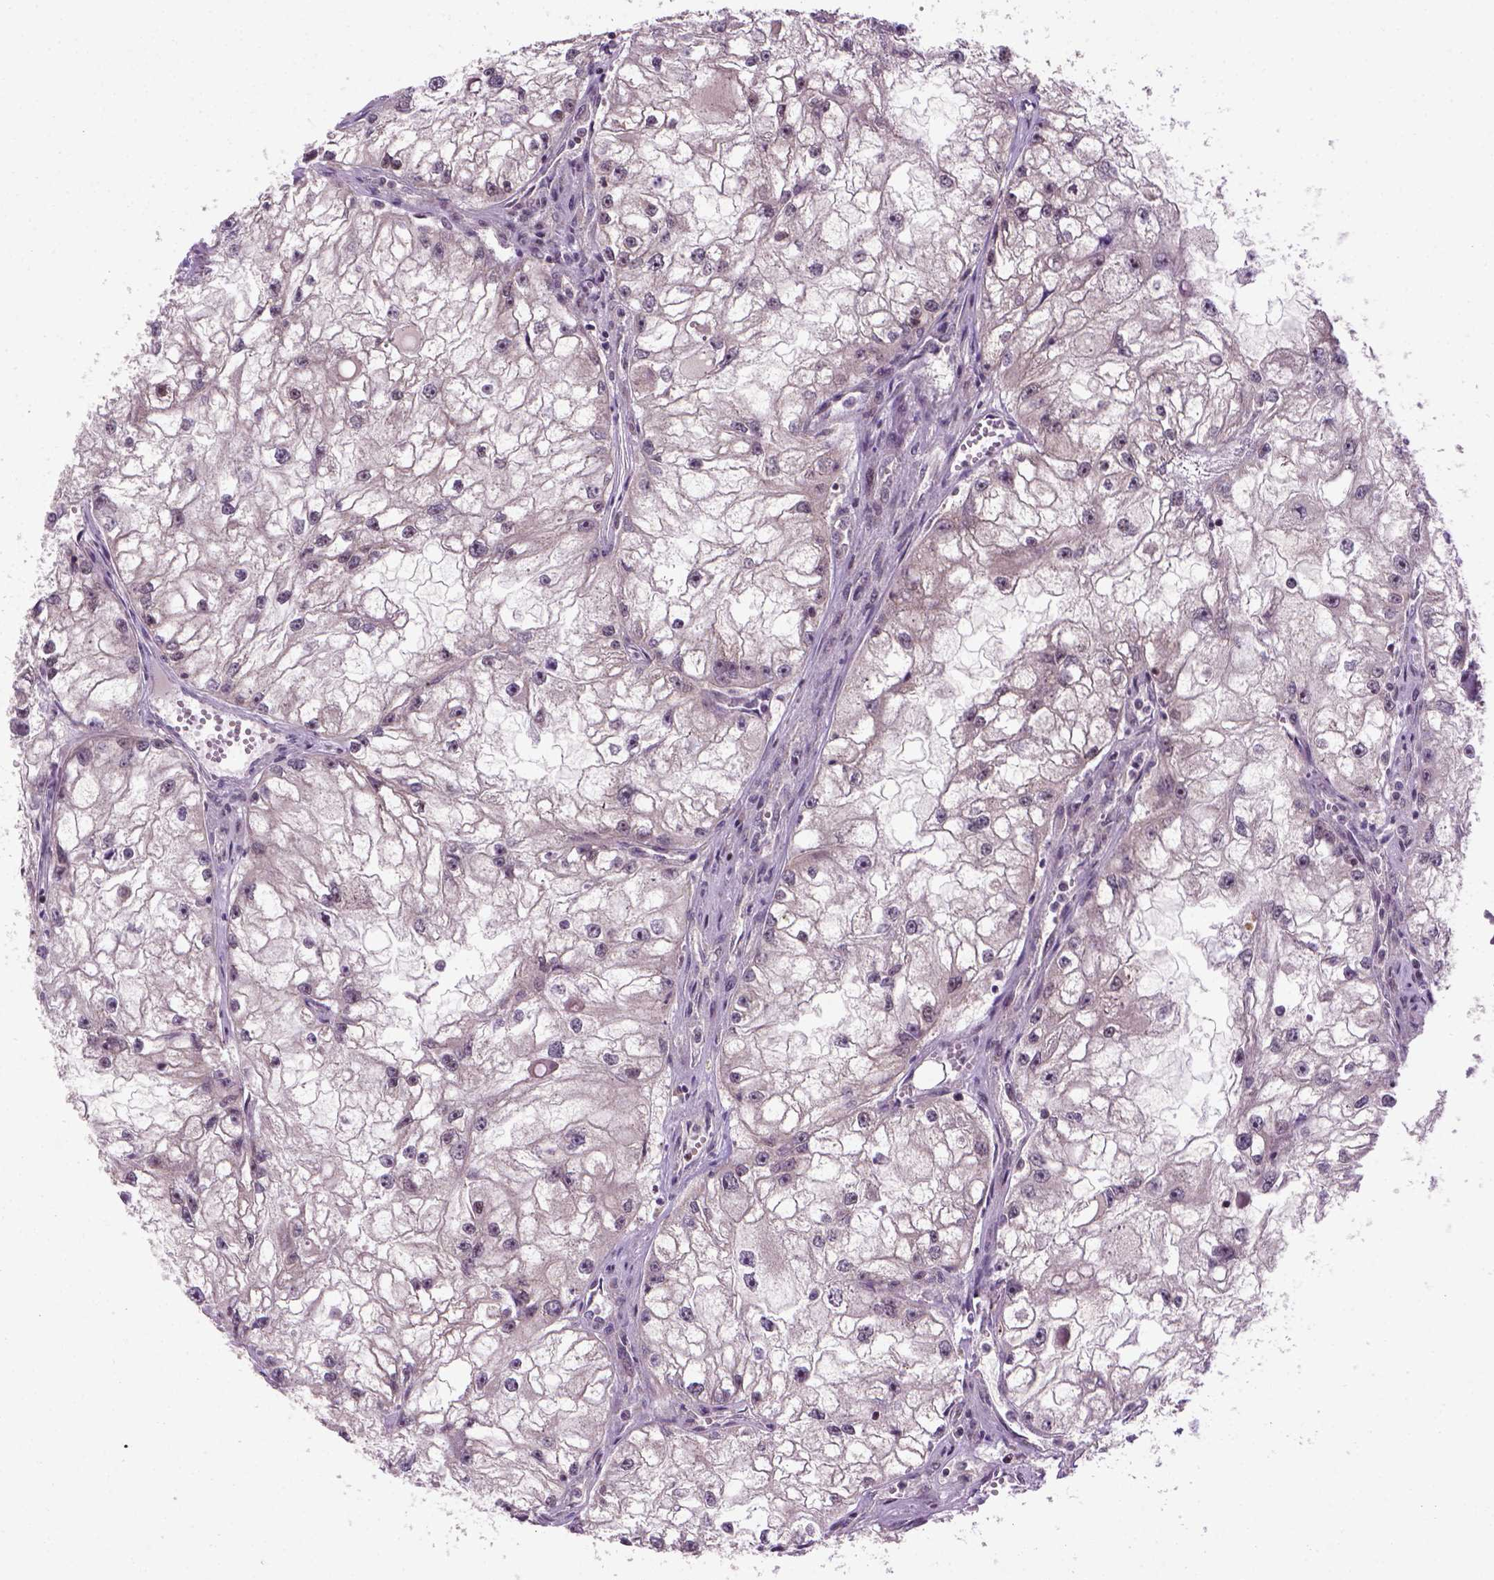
{"staining": {"intensity": "moderate", "quantity": "25%-75%", "location": "nuclear"}, "tissue": "renal cancer", "cell_type": "Tumor cells", "image_type": "cancer", "snomed": [{"axis": "morphology", "description": "Adenocarcinoma, NOS"}, {"axis": "topography", "description": "Kidney"}], "caption": "A medium amount of moderate nuclear positivity is appreciated in about 25%-75% of tumor cells in renal adenocarcinoma tissue. (DAB (3,3'-diaminobenzidine) IHC, brown staining for protein, blue staining for nuclei).", "gene": "MGMT", "patient": {"sex": "male", "age": 59}}